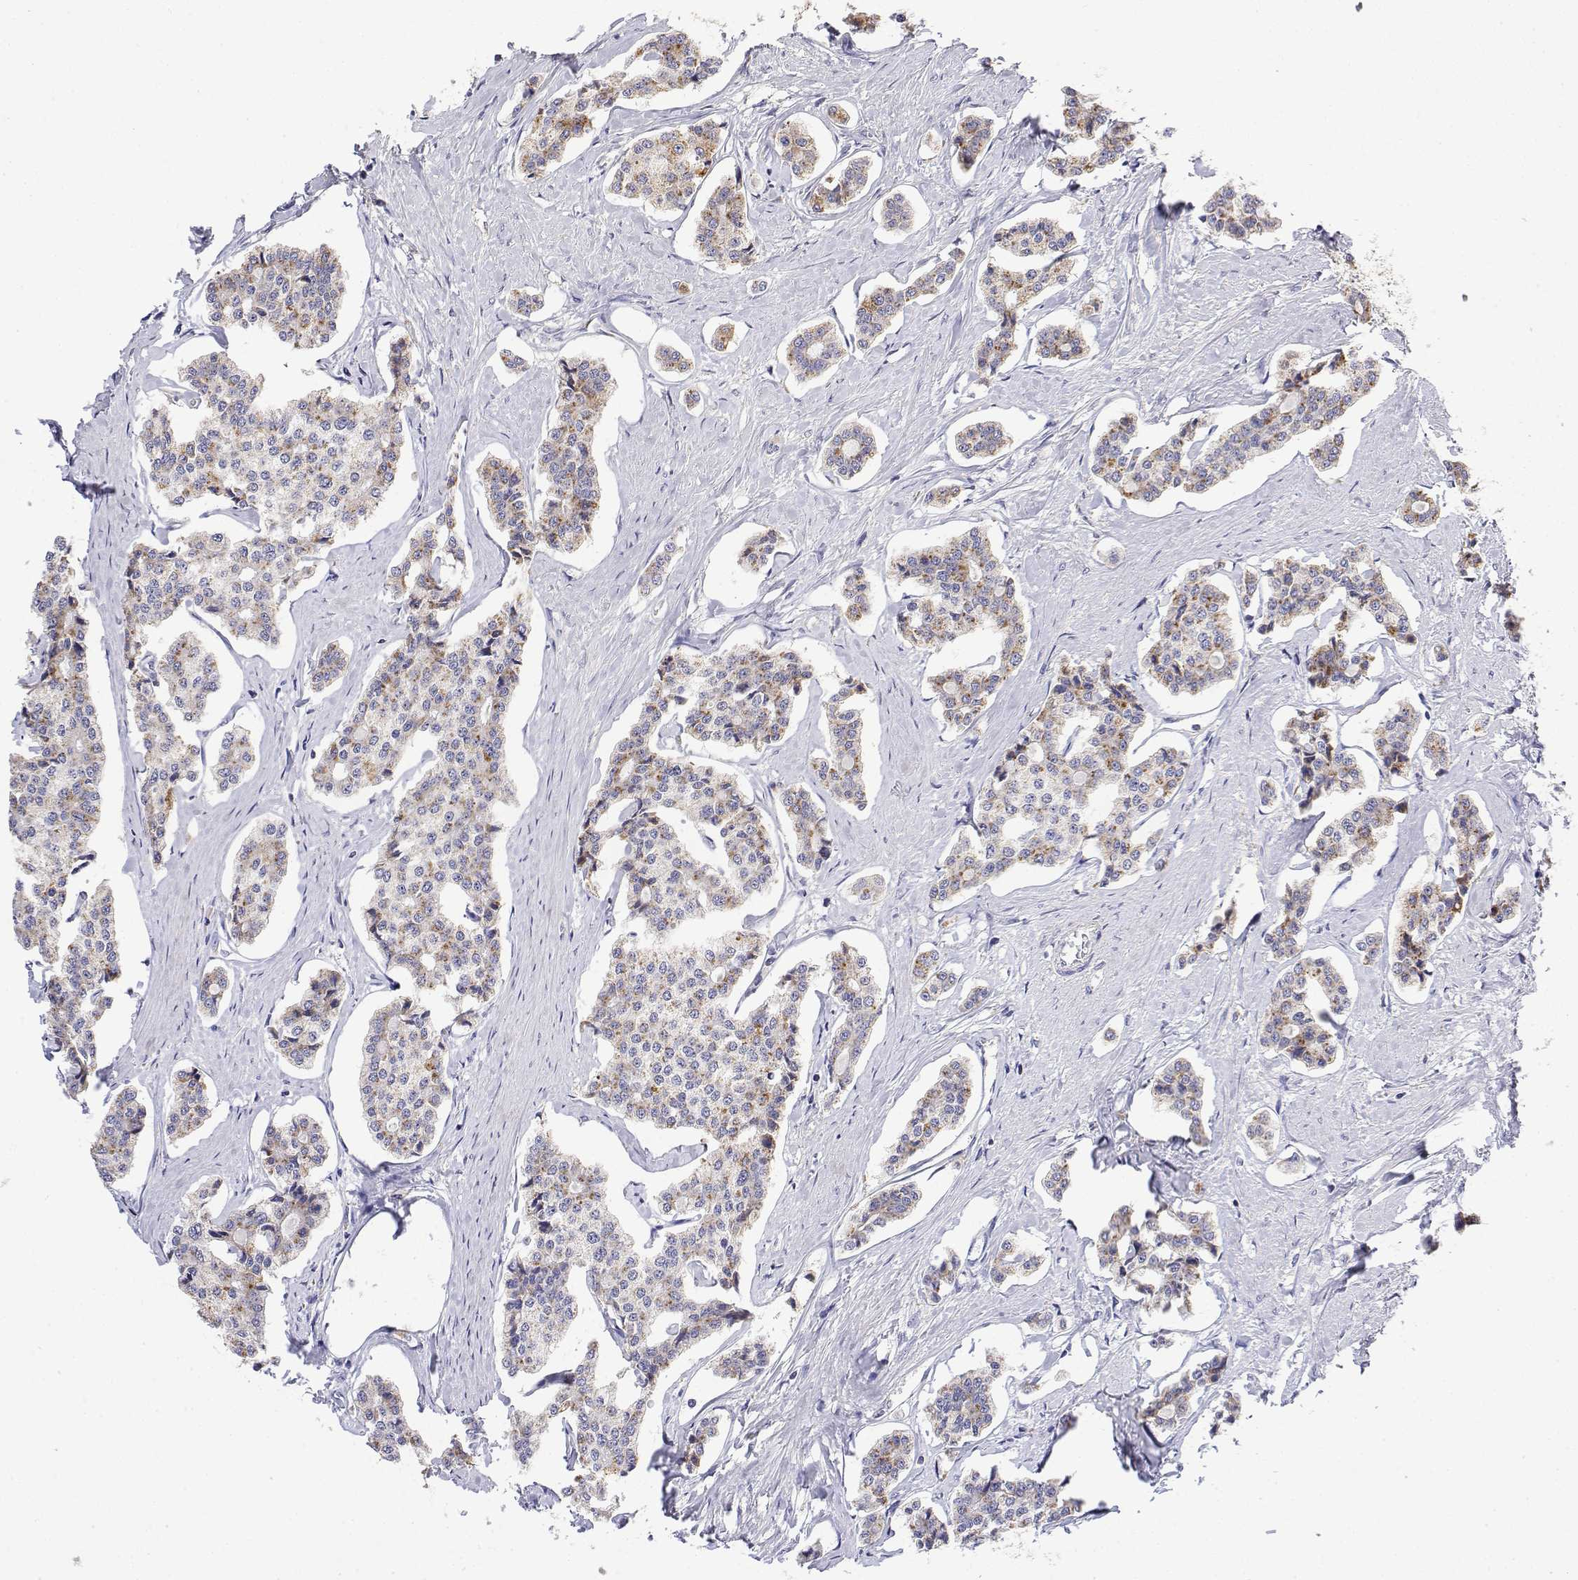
{"staining": {"intensity": "moderate", "quantity": "25%-75%", "location": "cytoplasmic/membranous"}, "tissue": "carcinoid", "cell_type": "Tumor cells", "image_type": "cancer", "snomed": [{"axis": "morphology", "description": "Carcinoid, malignant, NOS"}, {"axis": "topography", "description": "Small intestine"}], "caption": "This micrograph exhibits IHC staining of carcinoid, with medium moderate cytoplasmic/membranous positivity in approximately 25%-75% of tumor cells.", "gene": "GADD45GIP1", "patient": {"sex": "female", "age": 65}}